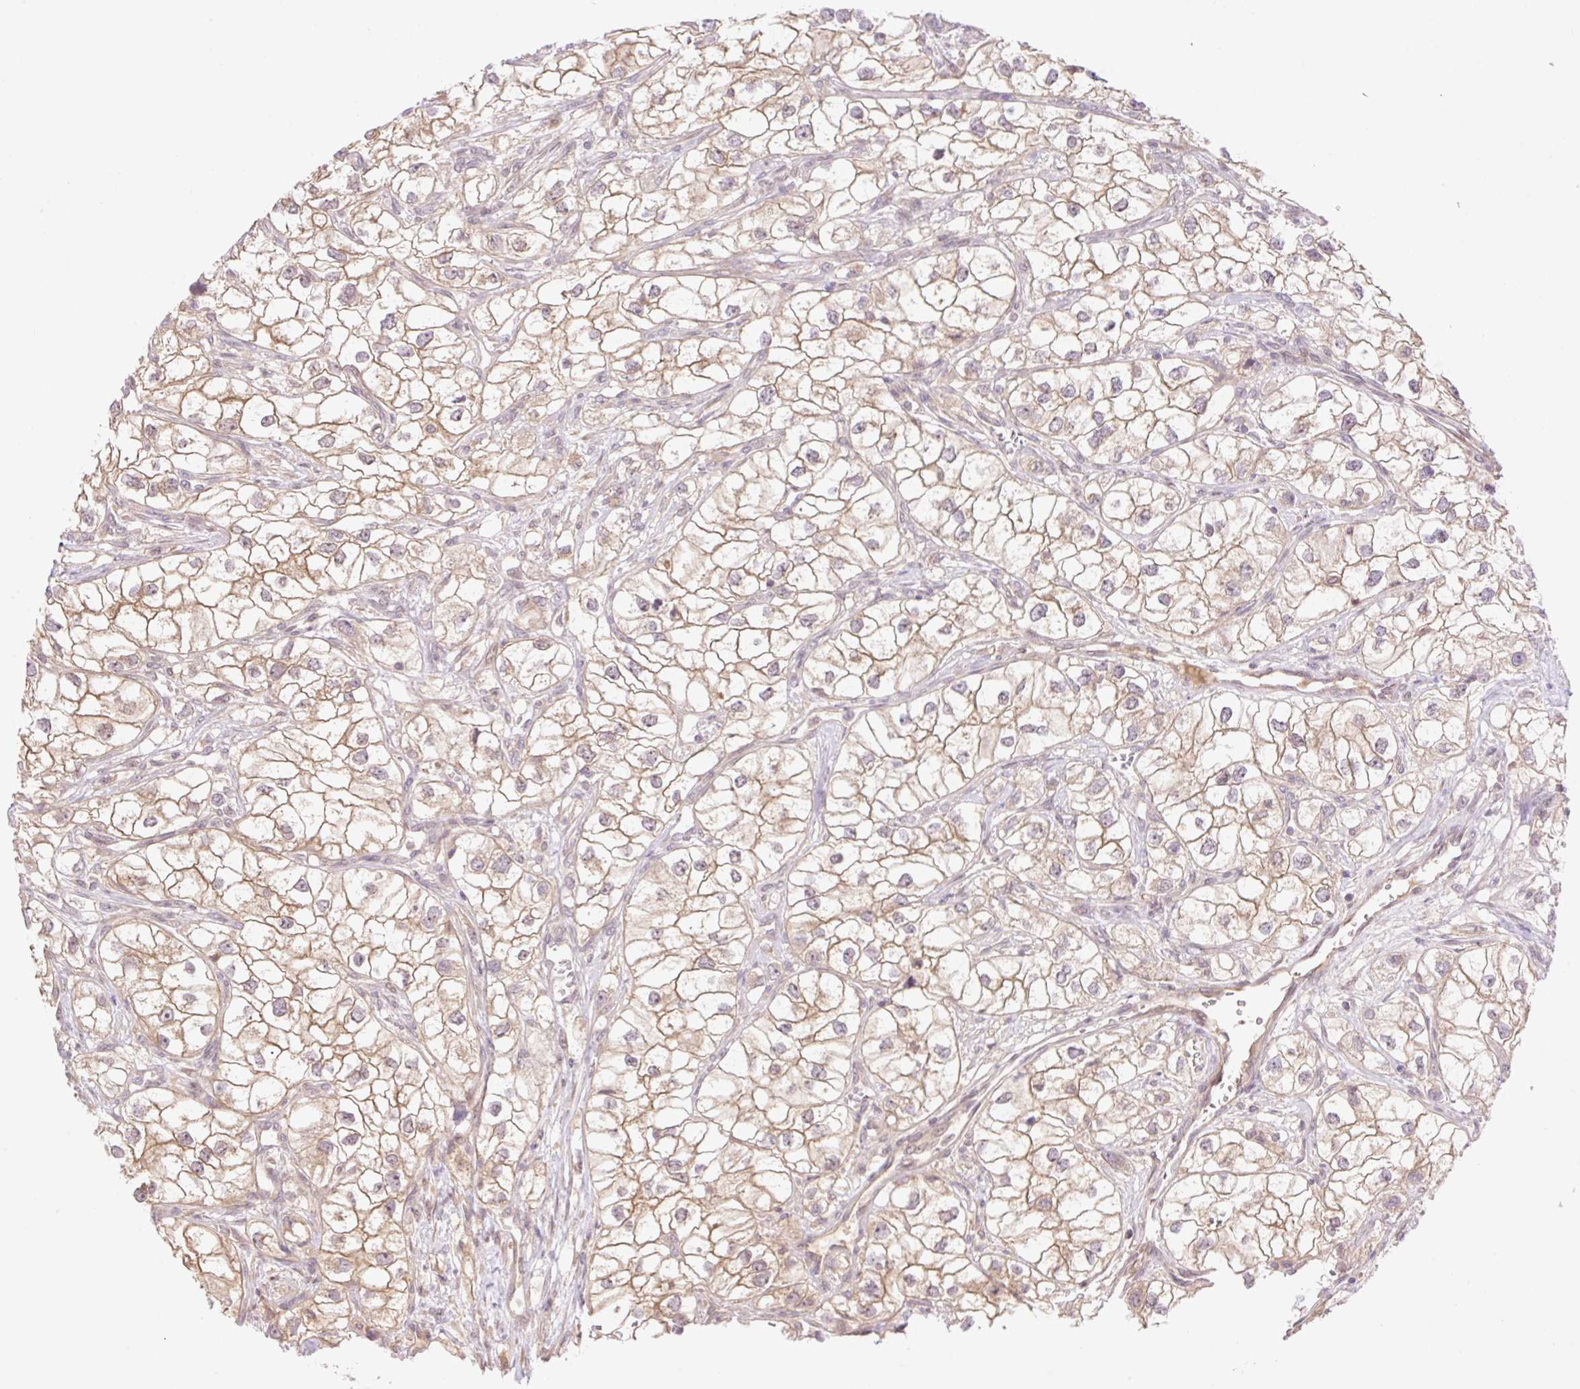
{"staining": {"intensity": "weak", "quantity": ">75%", "location": "cytoplasmic/membranous"}, "tissue": "renal cancer", "cell_type": "Tumor cells", "image_type": "cancer", "snomed": [{"axis": "morphology", "description": "Adenocarcinoma, NOS"}, {"axis": "topography", "description": "Kidney"}], "caption": "Immunohistochemical staining of human renal cancer displays low levels of weak cytoplasmic/membranous protein staining in approximately >75% of tumor cells. (brown staining indicates protein expression, while blue staining denotes nuclei).", "gene": "VPS25", "patient": {"sex": "male", "age": 59}}